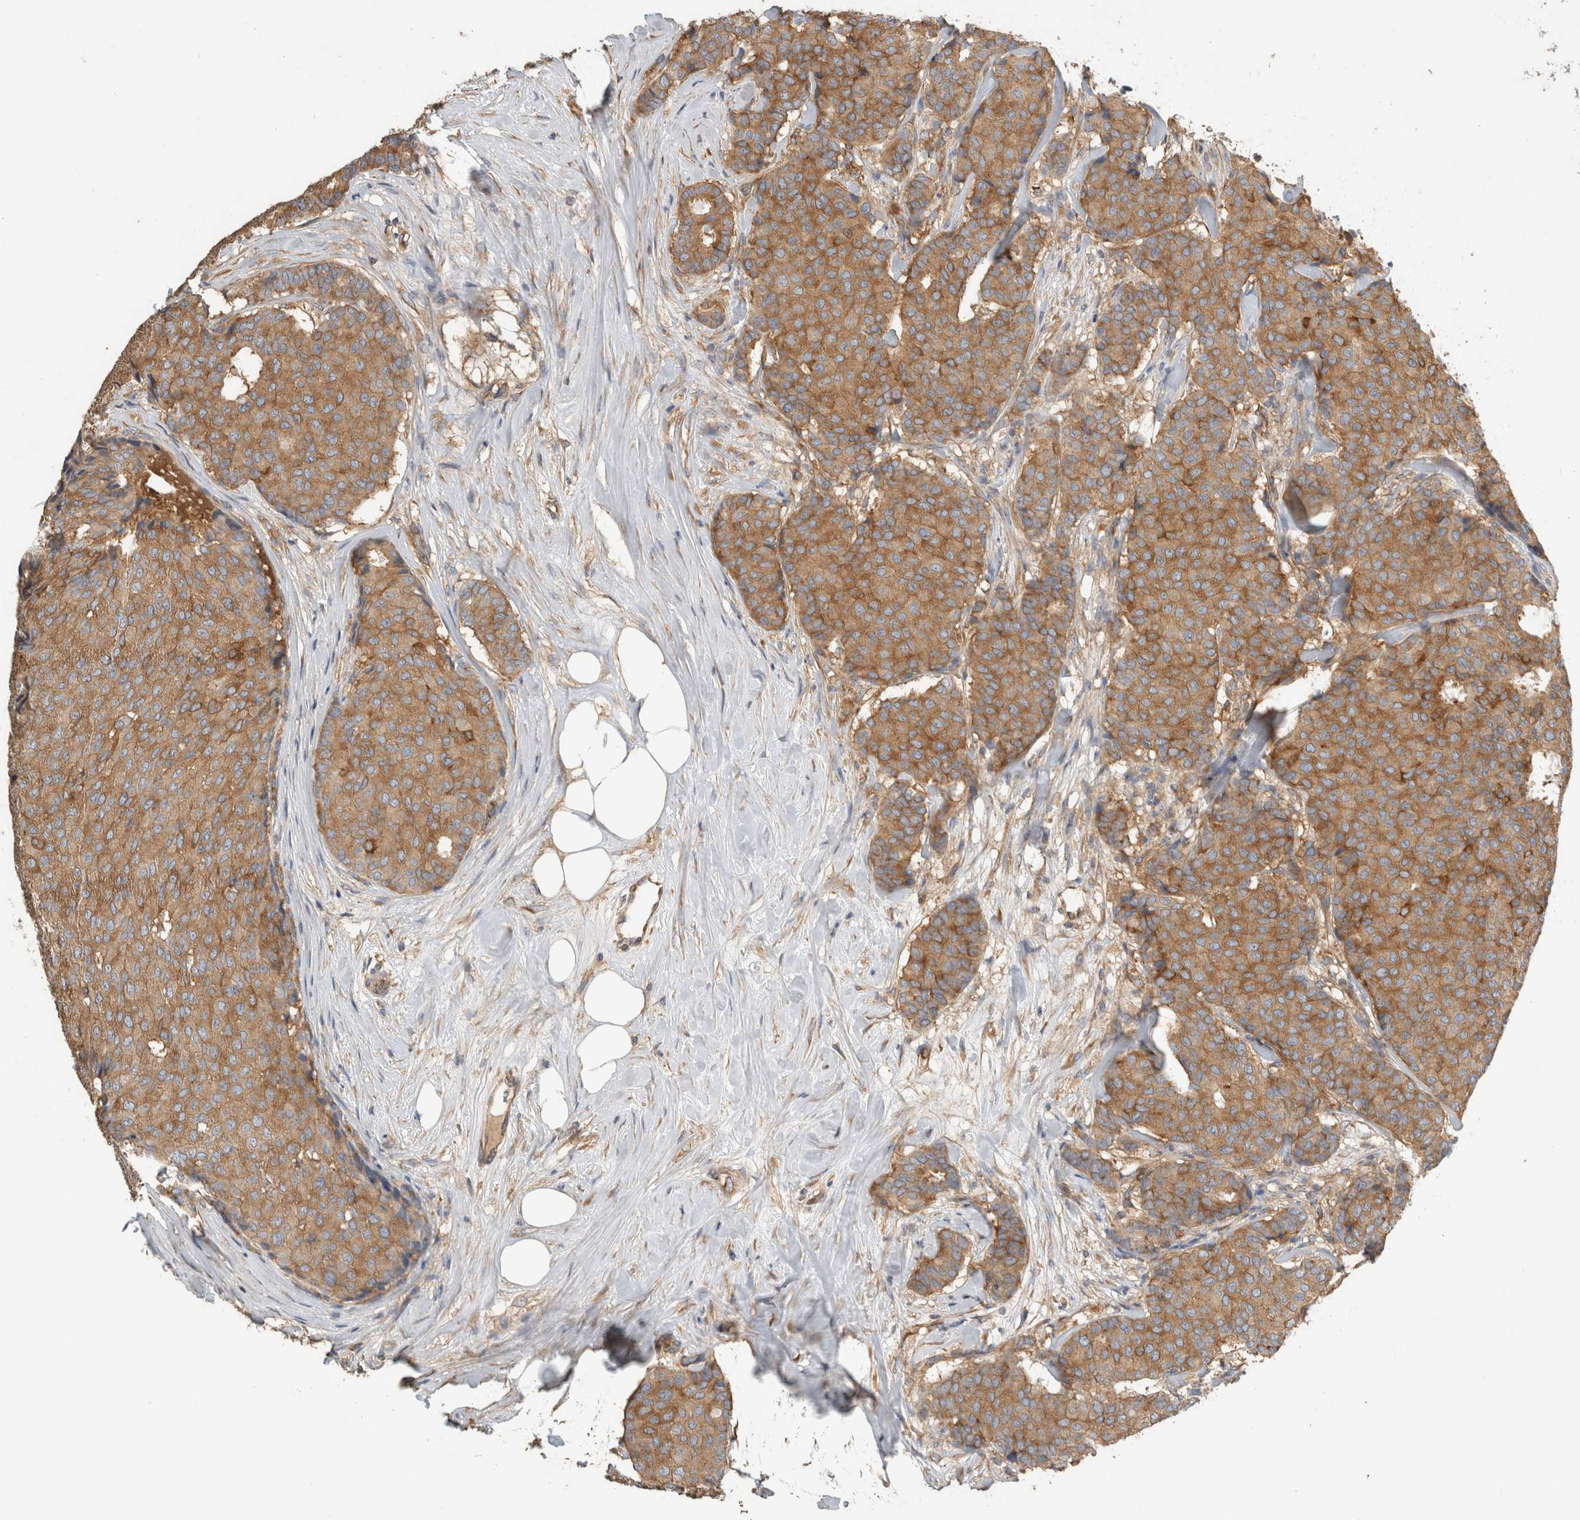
{"staining": {"intensity": "moderate", "quantity": ">75%", "location": "cytoplasmic/membranous"}, "tissue": "breast cancer", "cell_type": "Tumor cells", "image_type": "cancer", "snomed": [{"axis": "morphology", "description": "Duct carcinoma"}, {"axis": "topography", "description": "Breast"}], "caption": "Breast infiltrating ductal carcinoma stained with a protein marker demonstrates moderate staining in tumor cells.", "gene": "EIF4G3", "patient": {"sex": "female", "age": 75}}